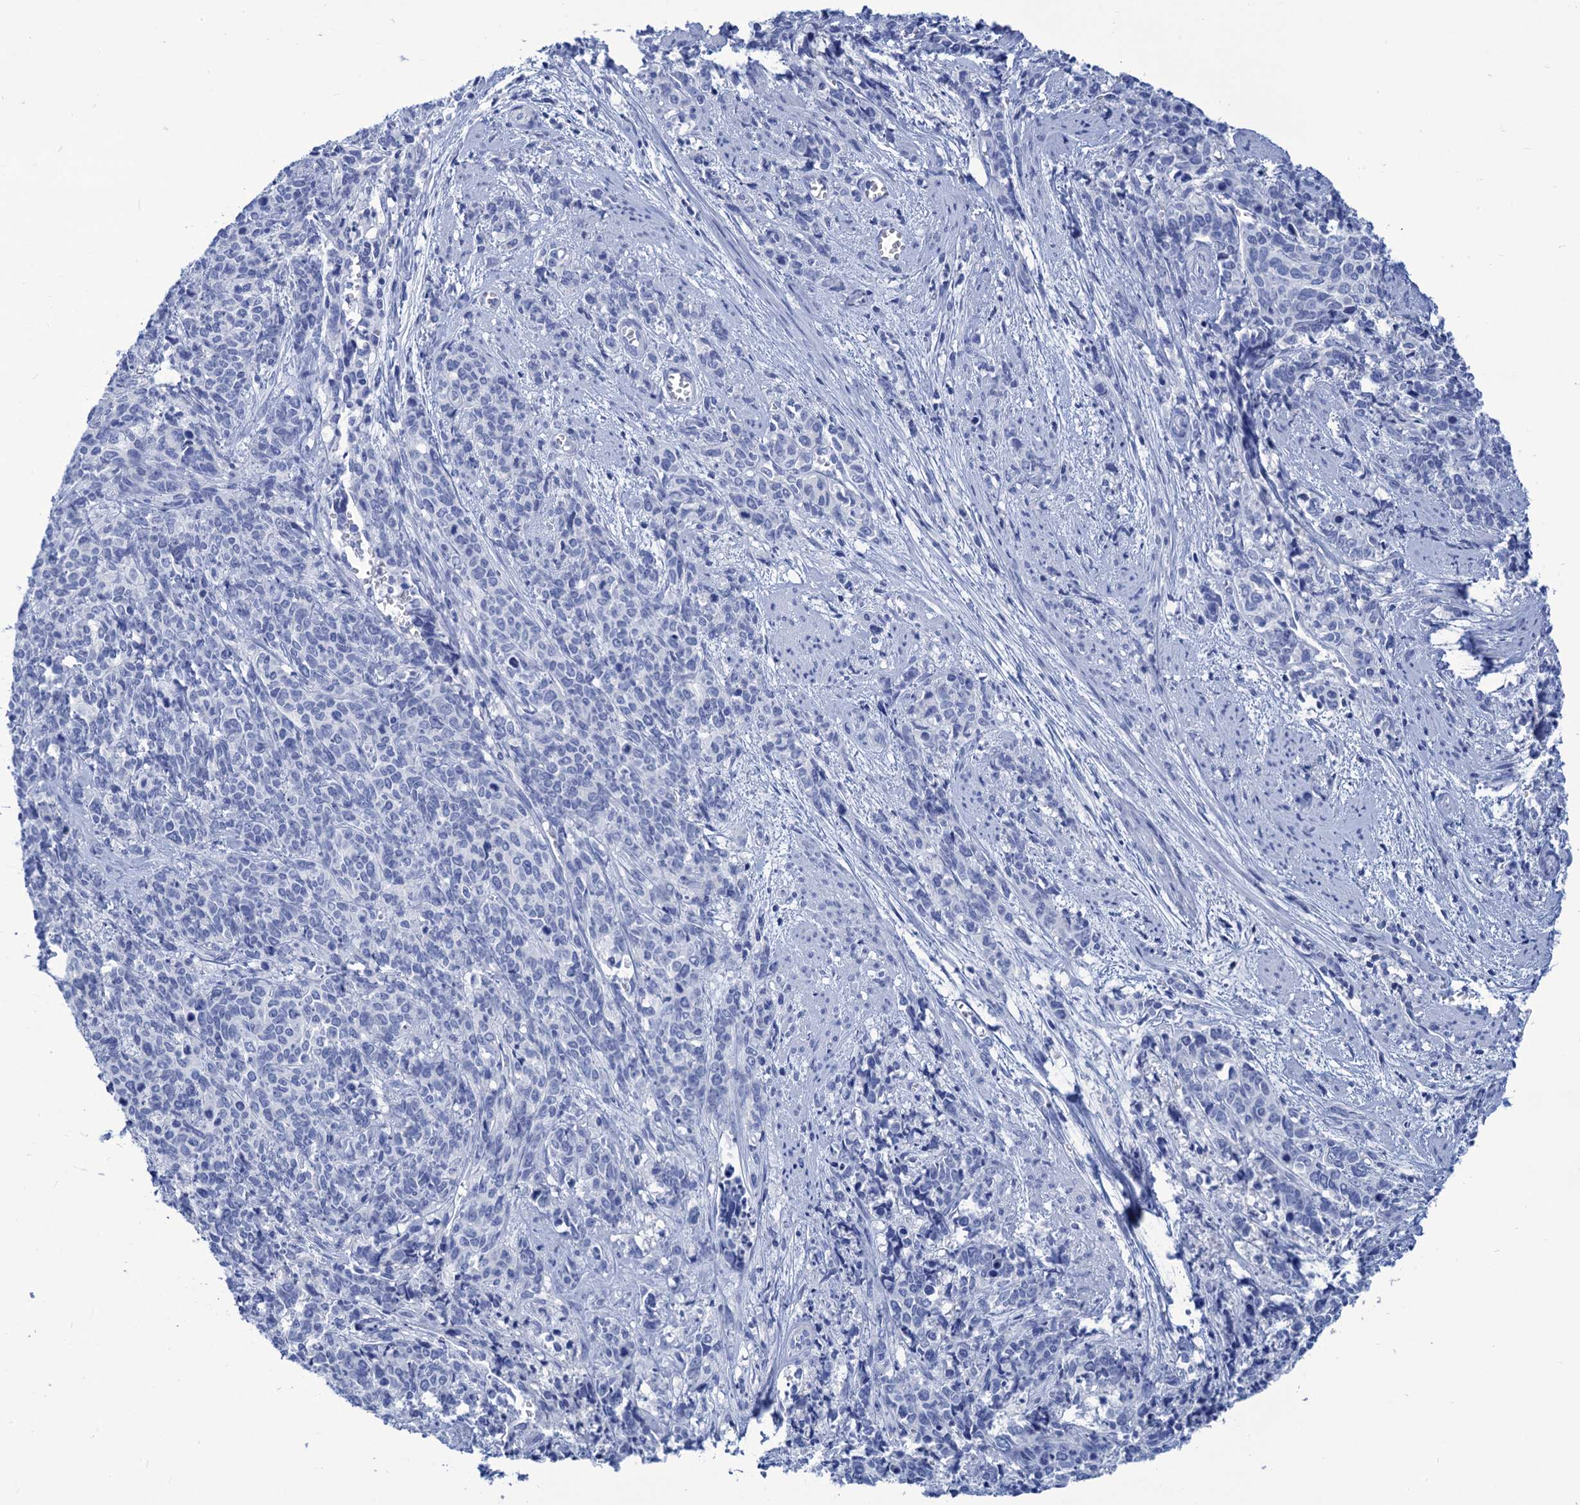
{"staining": {"intensity": "negative", "quantity": "none", "location": "none"}, "tissue": "cervical cancer", "cell_type": "Tumor cells", "image_type": "cancer", "snomed": [{"axis": "morphology", "description": "Squamous cell carcinoma, NOS"}, {"axis": "topography", "description": "Cervix"}], "caption": "An image of cervical cancer stained for a protein demonstrates no brown staining in tumor cells. The staining is performed using DAB brown chromogen with nuclei counter-stained in using hematoxylin.", "gene": "CABYR", "patient": {"sex": "female", "age": 60}}